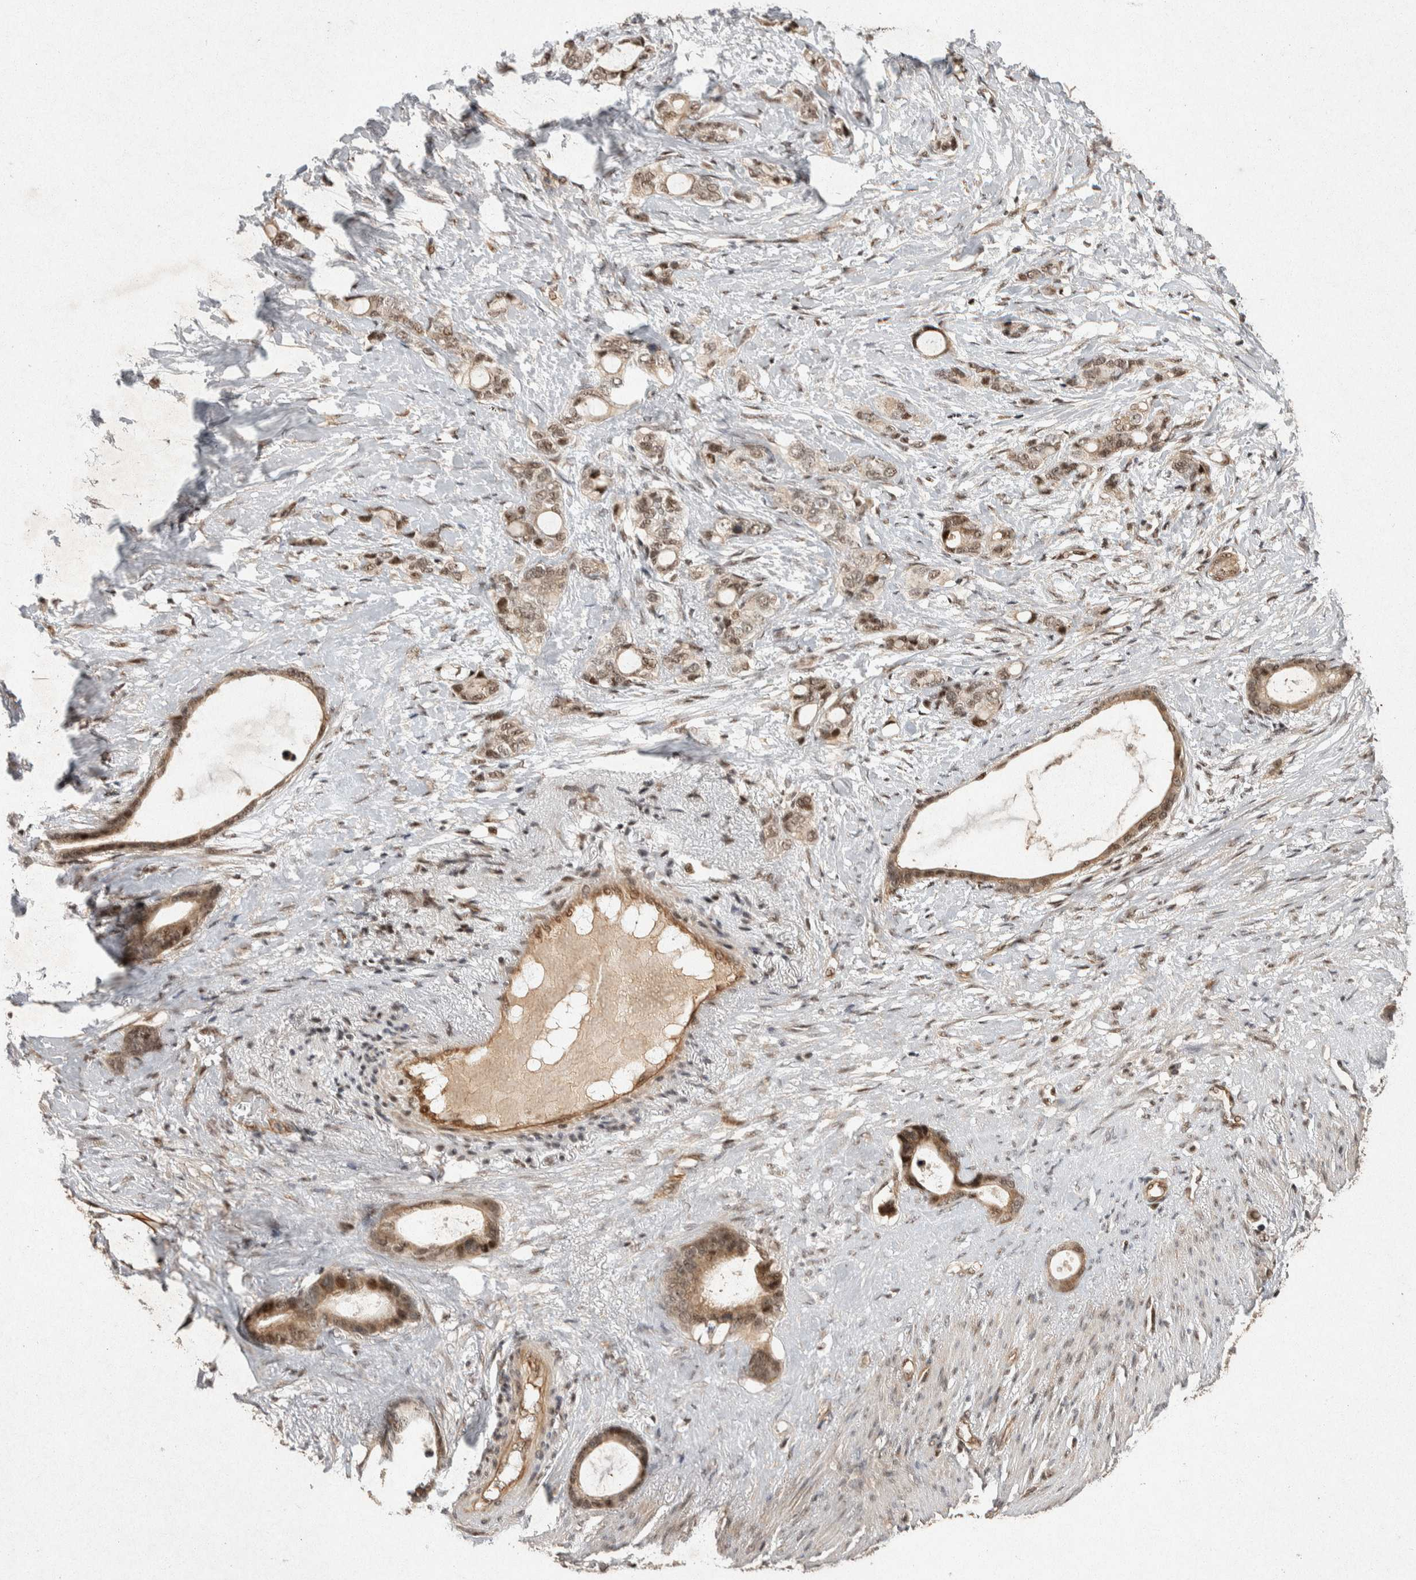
{"staining": {"intensity": "moderate", "quantity": ">75%", "location": "cytoplasmic/membranous,nuclear"}, "tissue": "stomach cancer", "cell_type": "Tumor cells", "image_type": "cancer", "snomed": [{"axis": "morphology", "description": "Adenocarcinoma, NOS"}, {"axis": "topography", "description": "Stomach"}], "caption": "A photomicrograph of human stomach cancer (adenocarcinoma) stained for a protein demonstrates moderate cytoplasmic/membranous and nuclear brown staining in tumor cells. (DAB (3,3'-diaminobenzidine) = brown stain, brightfield microscopy at high magnification).", "gene": "TOR1B", "patient": {"sex": "female", "age": 75}}